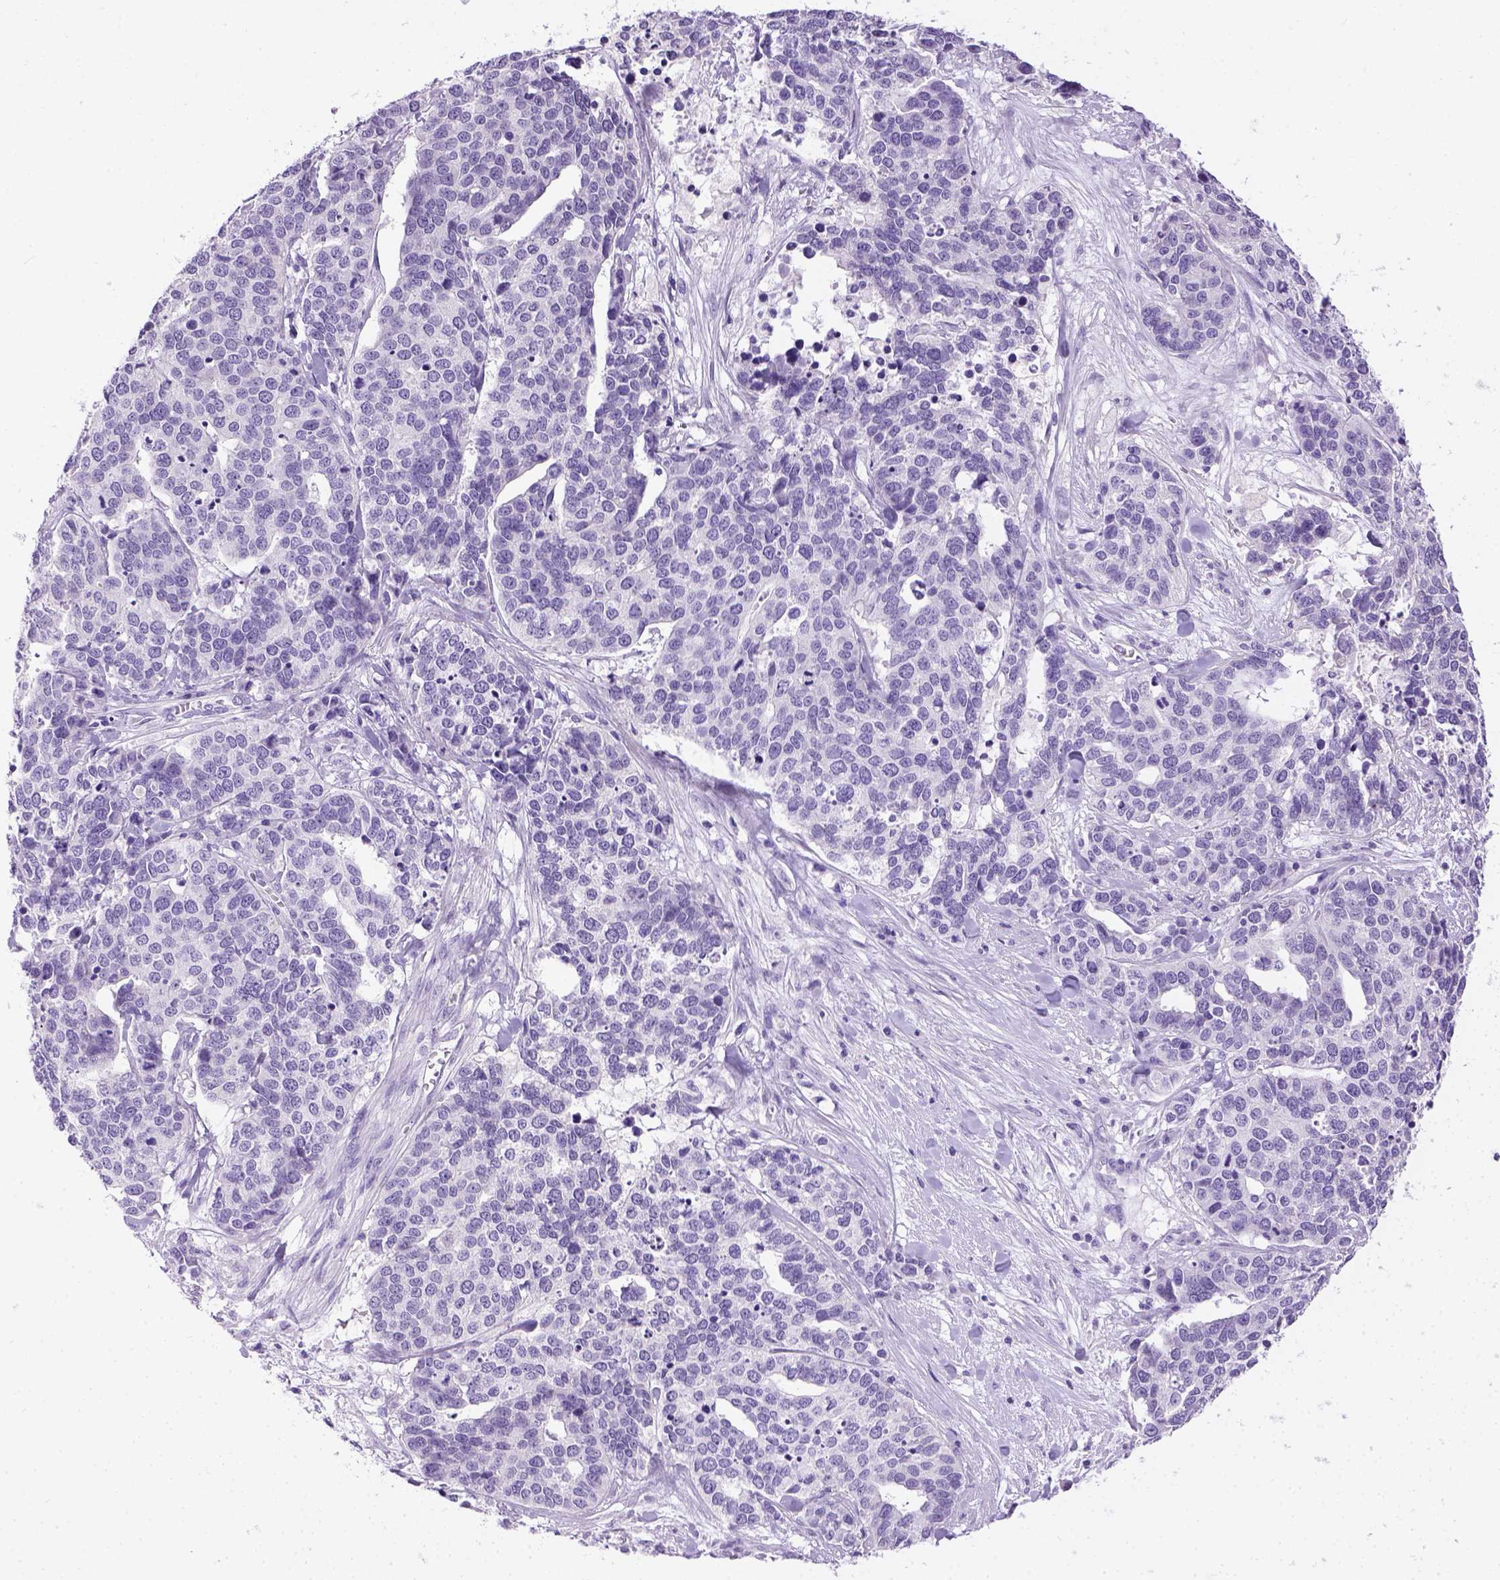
{"staining": {"intensity": "negative", "quantity": "none", "location": "none"}, "tissue": "ovarian cancer", "cell_type": "Tumor cells", "image_type": "cancer", "snomed": [{"axis": "morphology", "description": "Carcinoma, endometroid"}, {"axis": "topography", "description": "Ovary"}], "caption": "Tumor cells show no significant positivity in ovarian cancer.", "gene": "TMEM38A", "patient": {"sex": "female", "age": 65}}